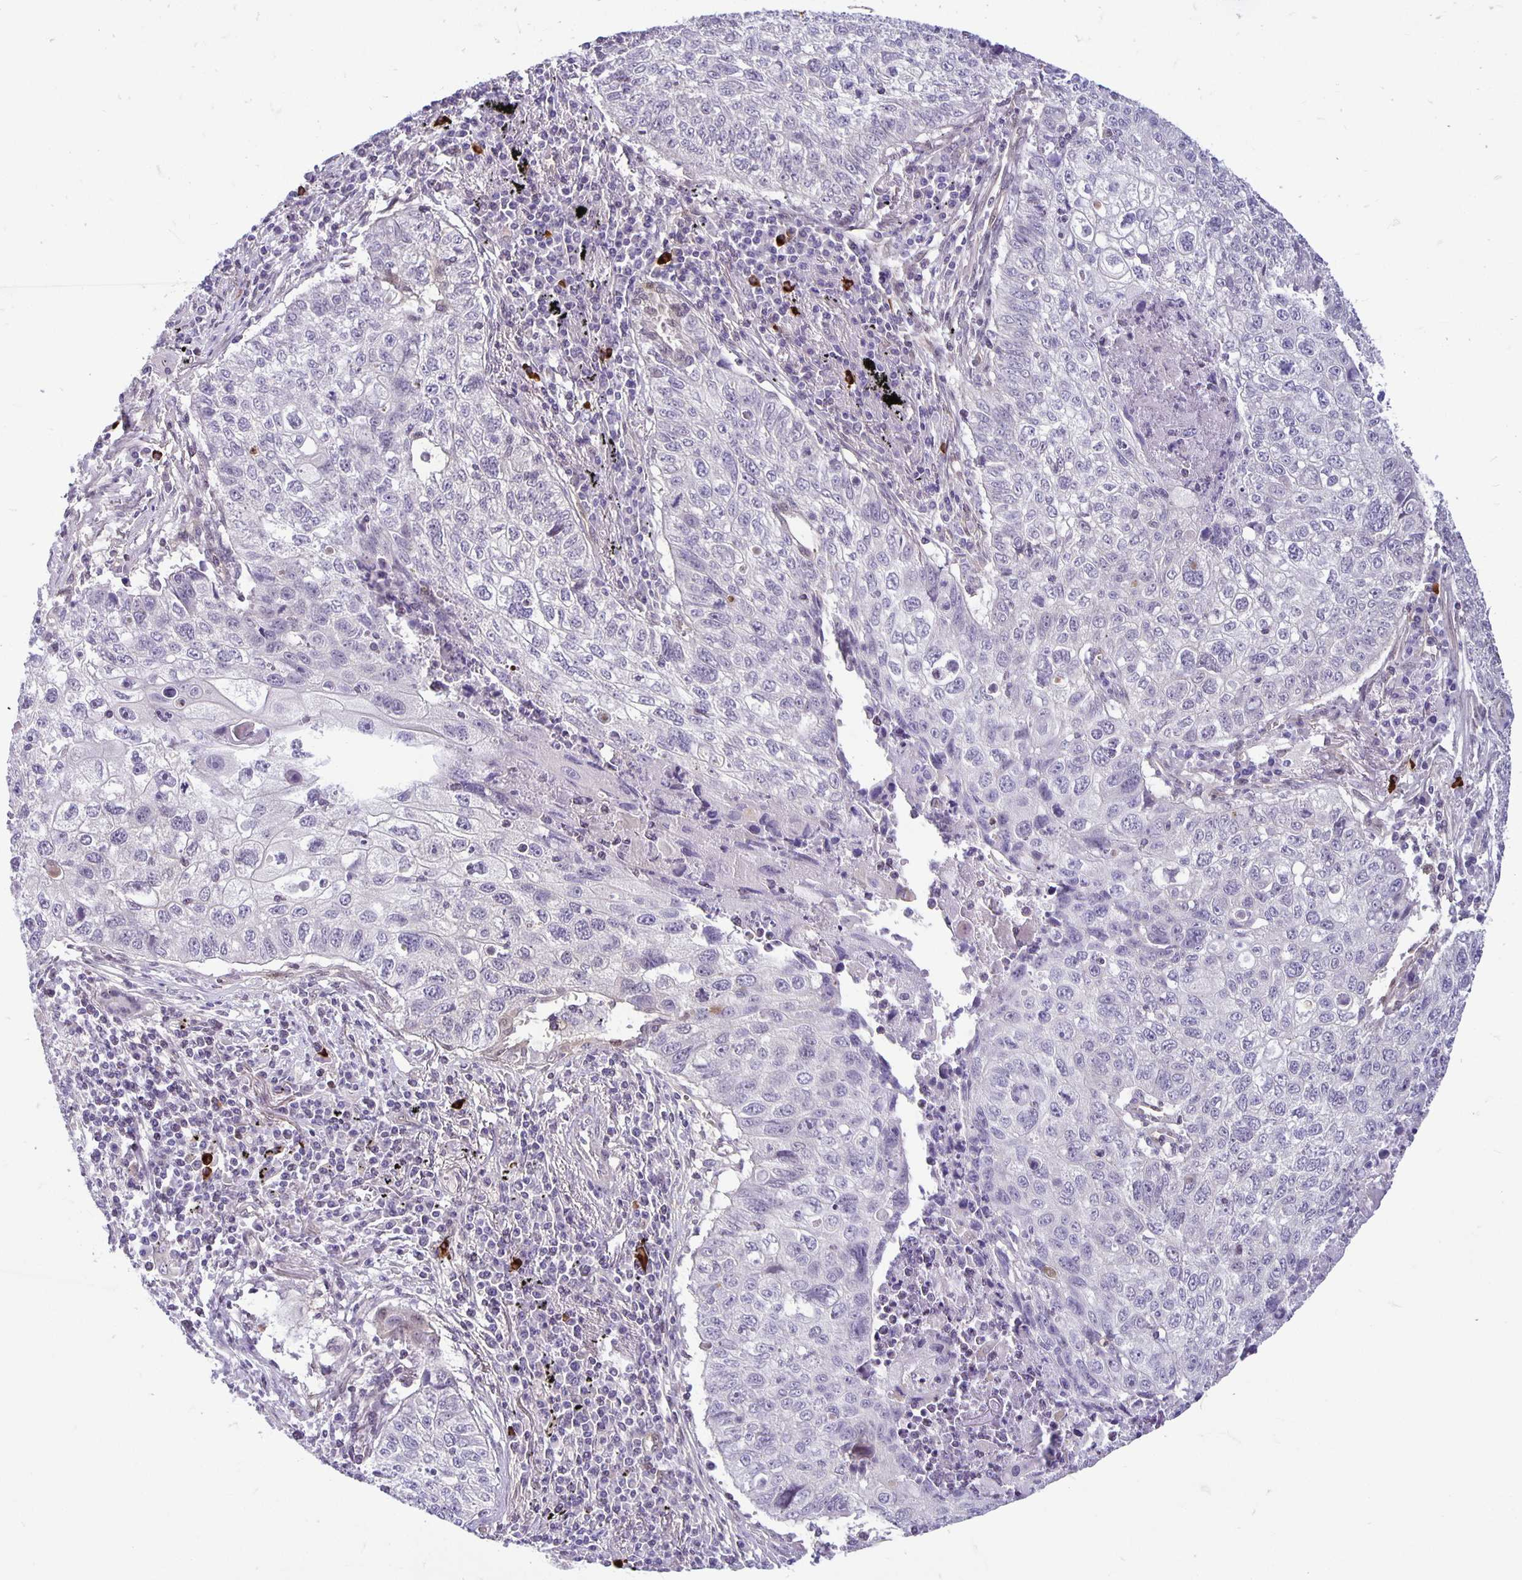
{"staining": {"intensity": "negative", "quantity": "none", "location": "none"}, "tissue": "lung cancer", "cell_type": "Tumor cells", "image_type": "cancer", "snomed": [{"axis": "morphology", "description": "Normal morphology"}, {"axis": "morphology", "description": "Aneuploidy"}, {"axis": "morphology", "description": "Squamous cell carcinoma, NOS"}, {"axis": "topography", "description": "Lymph node"}, {"axis": "topography", "description": "Lung"}], "caption": "Protein analysis of squamous cell carcinoma (lung) reveals no significant expression in tumor cells. (DAB IHC visualized using brightfield microscopy, high magnification).", "gene": "TAX1BP3", "patient": {"sex": "female", "age": 76}}